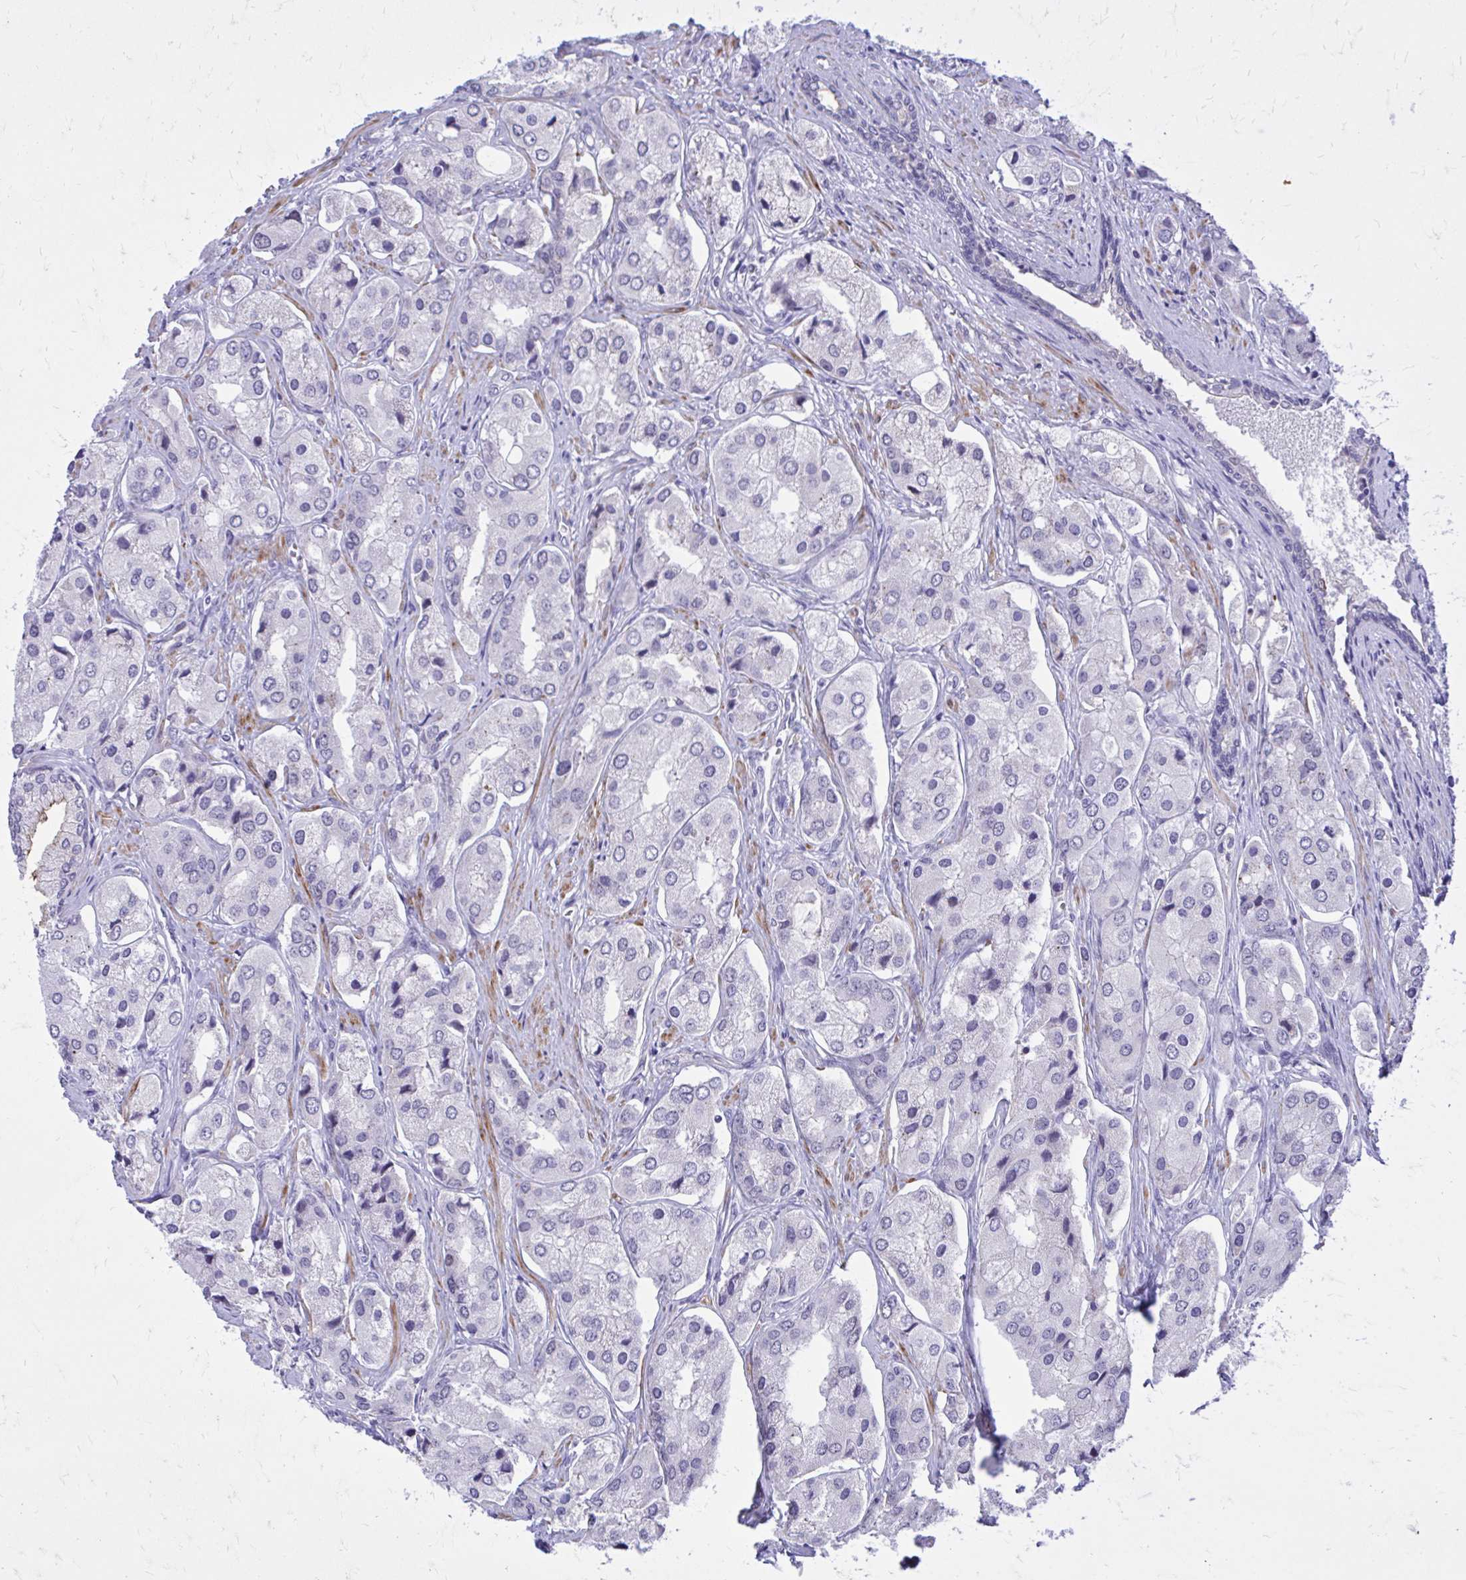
{"staining": {"intensity": "negative", "quantity": "none", "location": "none"}, "tissue": "prostate cancer", "cell_type": "Tumor cells", "image_type": "cancer", "snomed": [{"axis": "morphology", "description": "Adenocarcinoma, Low grade"}, {"axis": "topography", "description": "Prostate"}], "caption": "Human prostate cancer stained for a protein using immunohistochemistry (IHC) exhibits no positivity in tumor cells.", "gene": "ZBTB25", "patient": {"sex": "male", "age": 69}}